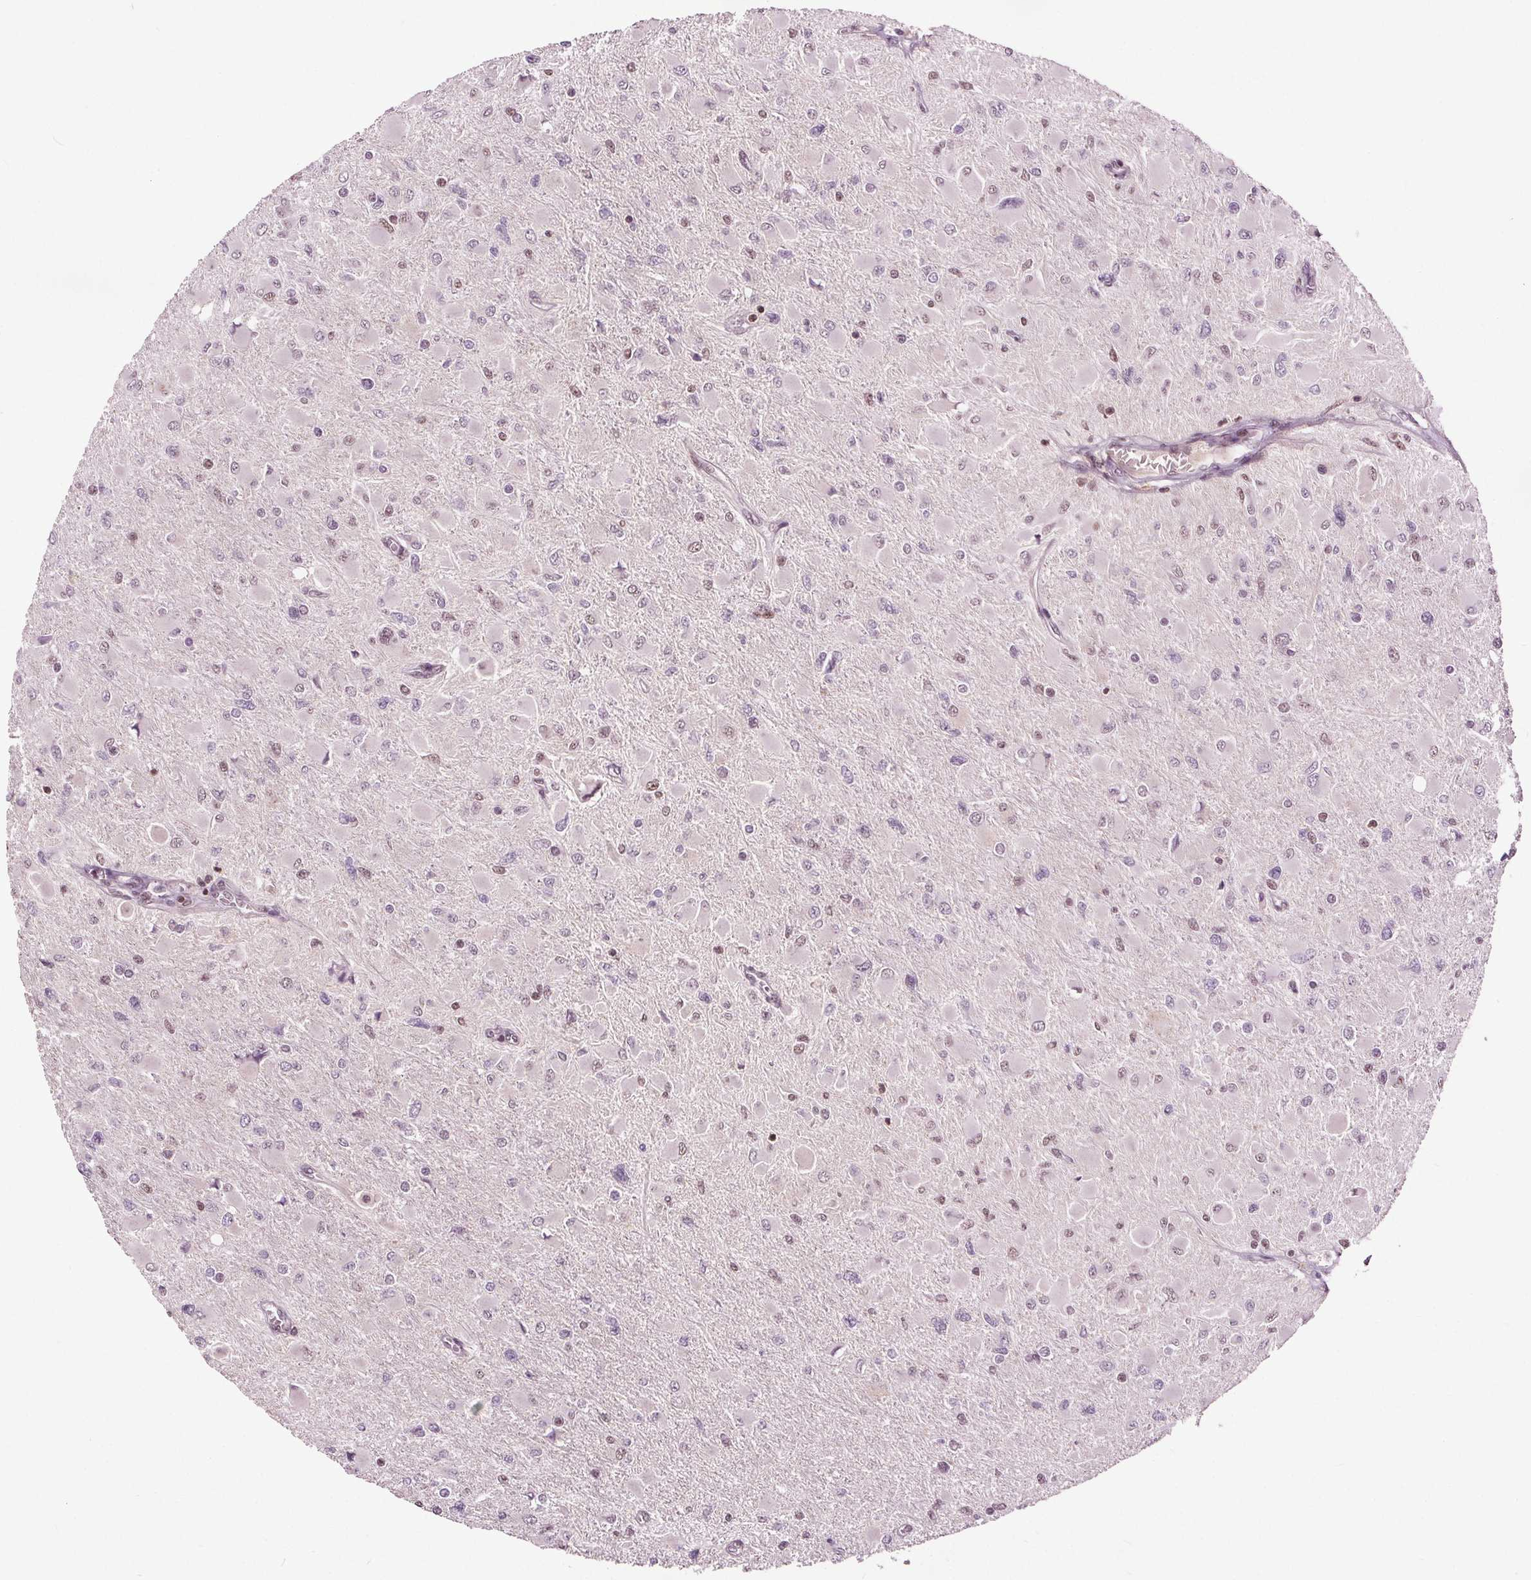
{"staining": {"intensity": "weak", "quantity": "<25%", "location": "nuclear"}, "tissue": "glioma", "cell_type": "Tumor cells", "image_type": "cancer", "snomed": [{"axis": "morphology", "description": "Glioma, malignant, High grade"}, {"axis": "topography", "description": "Cerebral cortex"}], "caption": "High magnification brightfield microscopy of glioma stained with DAB (3,3'-diaminobenzidine) (brown) and counterstained with hematoxylin (blue): tumor cells show no significant positivity.", "gene": "DDX11", "patient": {"sex": "female", "age": 36}}